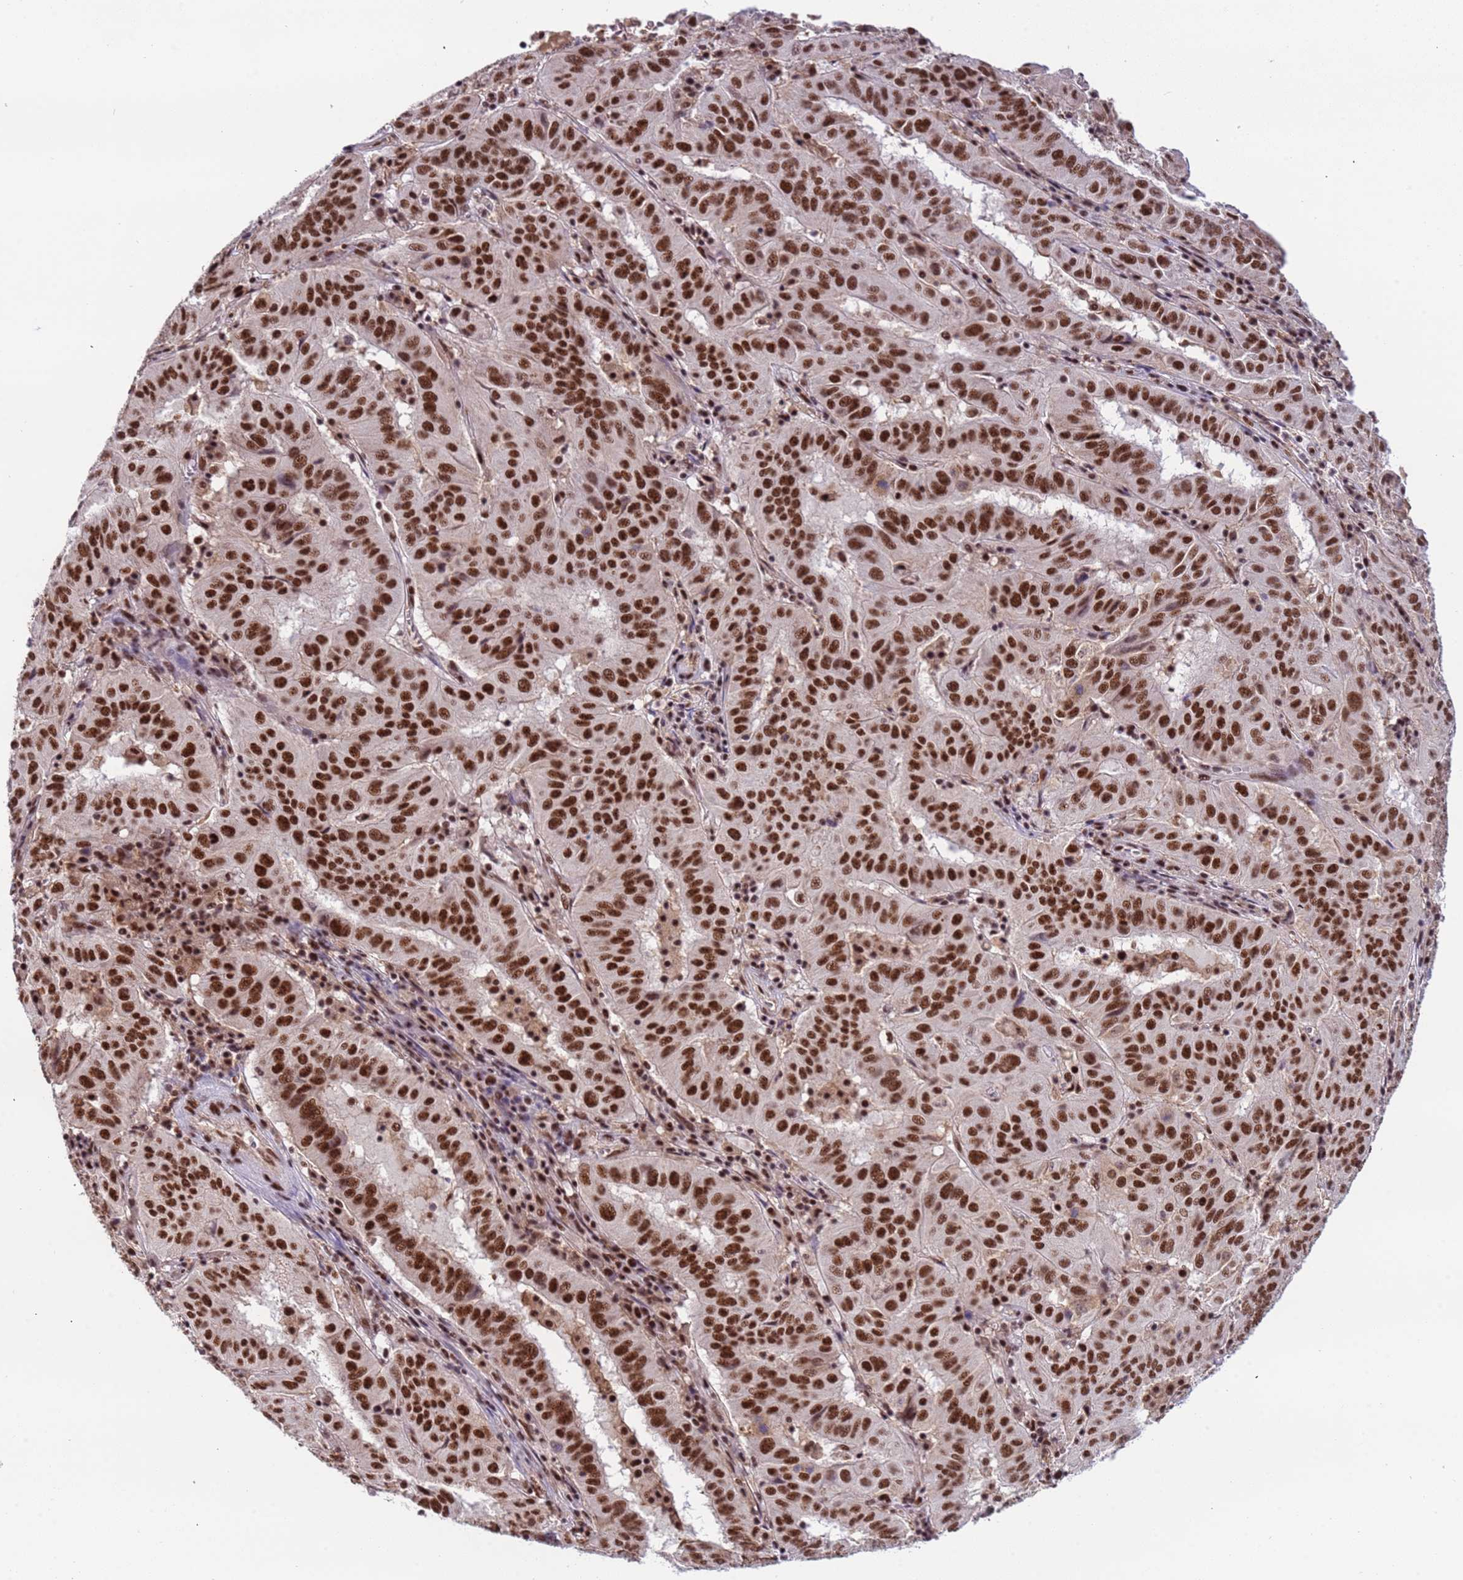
{"staining": {"intensity": "strong", "quantity": ">75%", "location": "nuclear"}, "tissue": "pancreatic cancer", "cell_type": "Tumor cells", "image_type": "cancer", "snomed": [{"axis": "morphology", "description": "Adenocarcinoma, NOS"}, {"axis": "topography", "description": "Pancreas"}], "caption": "IHC of adenocarcinoma (pancreatic) shows high levels of strong nuclear staining in approximately >75% of tumor cells.", "gene": "SRRT", "patient": {"sex": "male", "age": 63}}